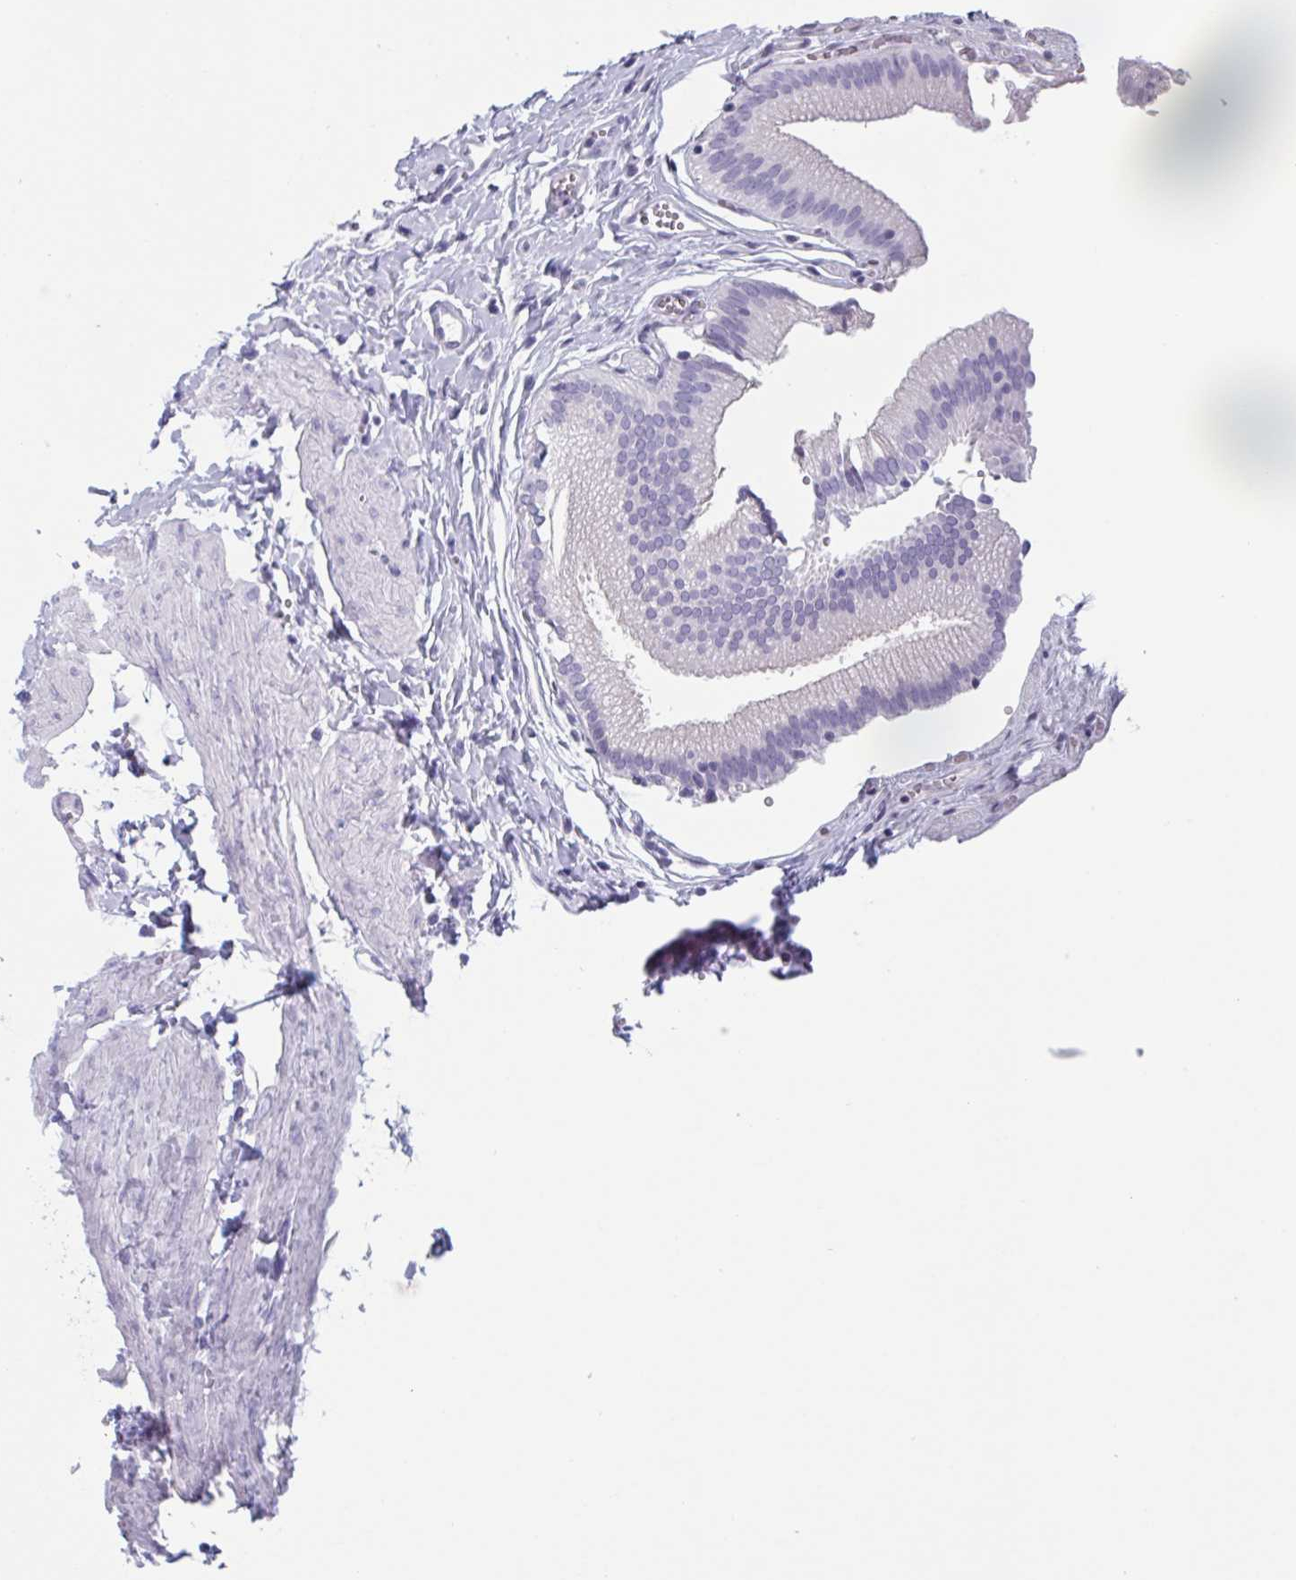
{"staining": {"intensity": "negative", "quantity": "none", "location": "none"}, "tissue": "gallbladder", "cell_type": "Glandular cells", "image_type": "normal", "snomed": [{"axis": "morphology", "description": "Normal tissue, NOS"}, {"axis": "topography", "description": "Gallbladder"}, {"axis": "topography", "description": "Peripheral nerve tissue"}], "caption": "There is no significant positivity in glandular cells of gallbladder.", "gene": "HSD11B2", "patient": {"sex": "male", "age": 17}}